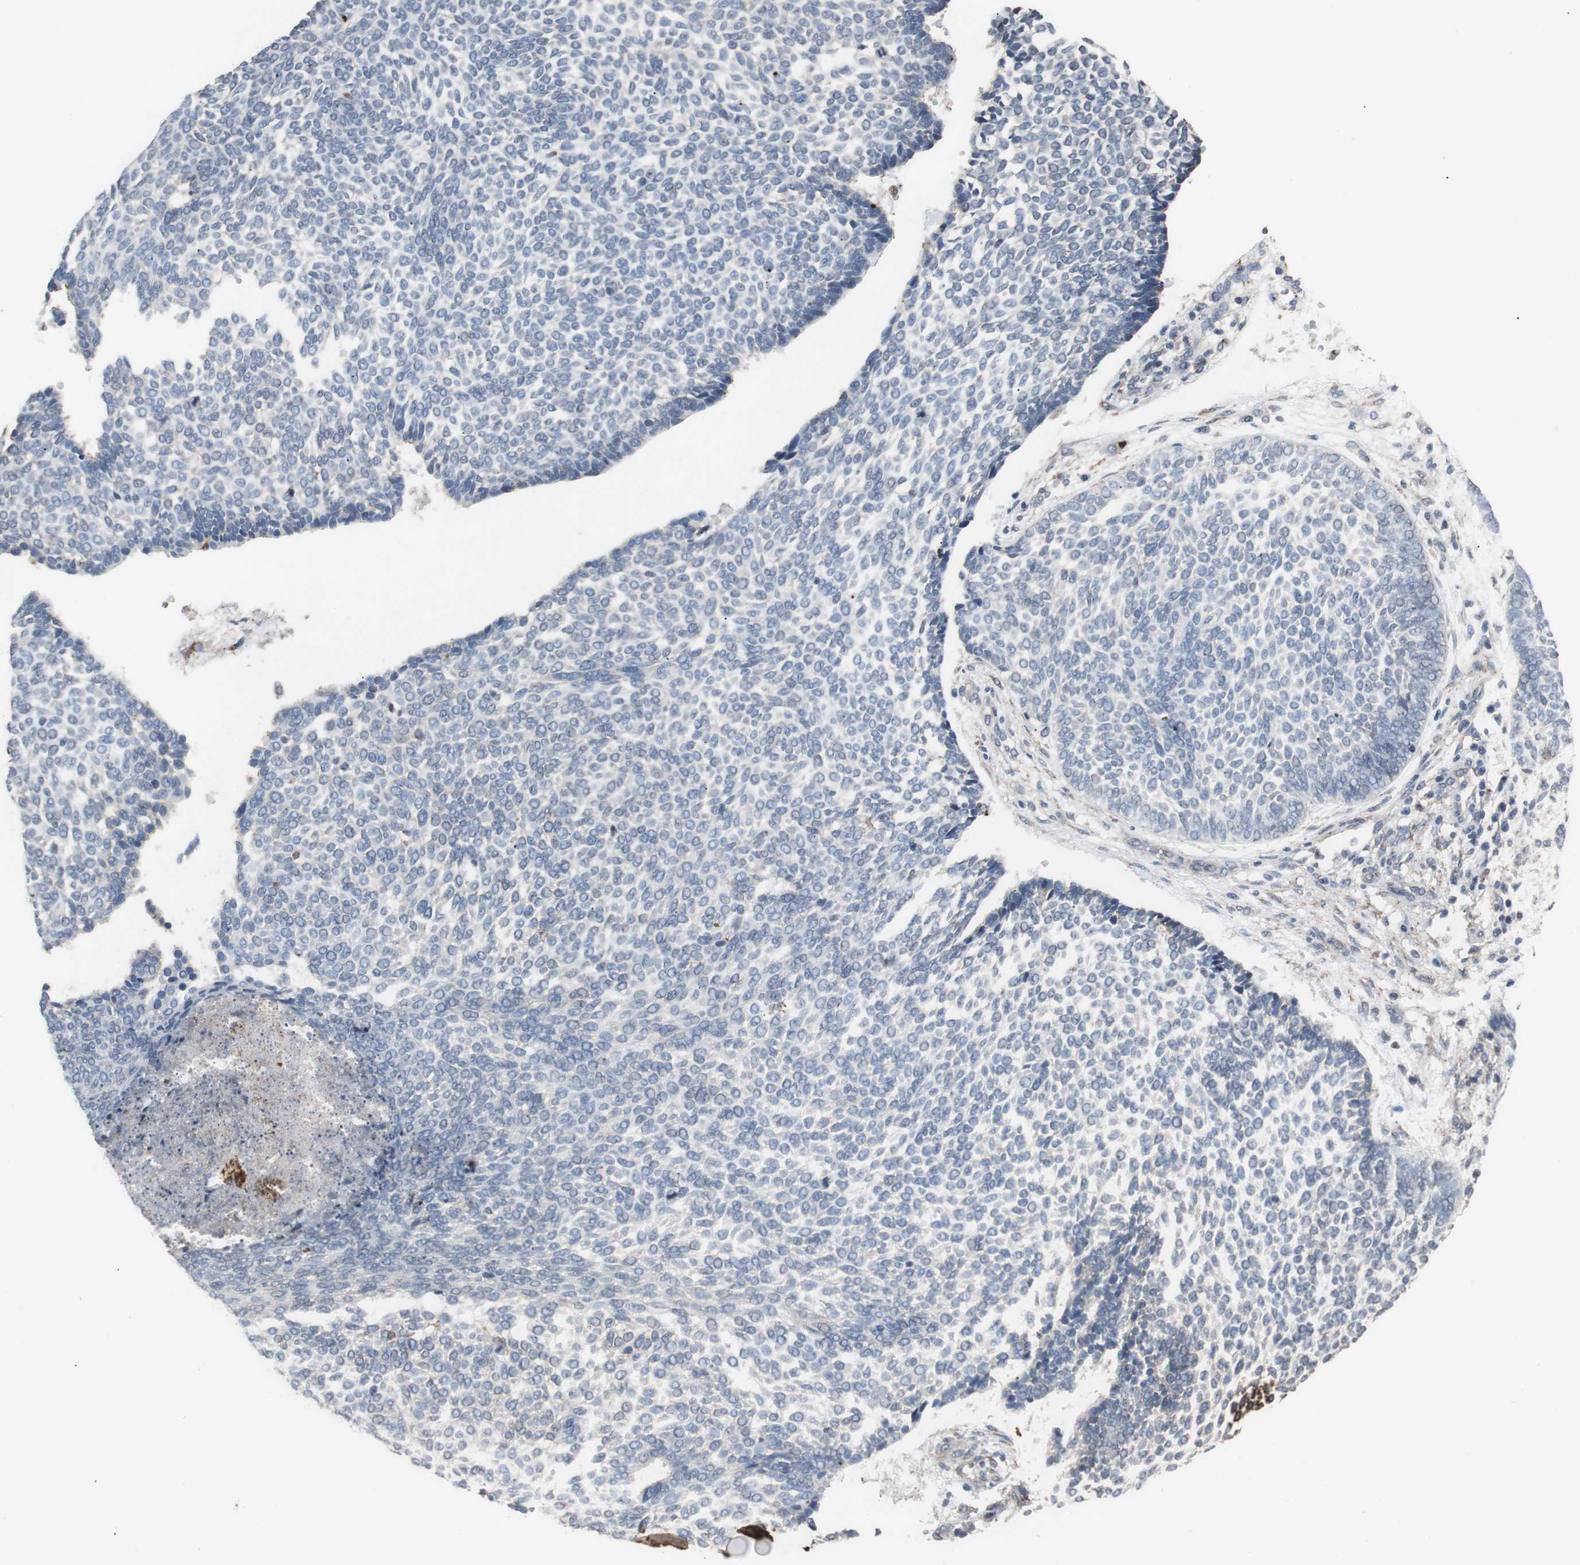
{"staining": {"intensity": "weak", "quantity": ">75%", "location": "cytoplasmic/membranous"}, "tissue": "skin cancer", "cell_type": "Tumor cells", "image_type": "cancer", "snomed": [{"axis": "morphology", "description": "Normal tissue, NOS"}, {"axis": "morphology", "description": "Basal cell carcinoma"}, {"axis": "topography", "description": "Skin"}], "caption": "Skin cancer (basal cell carcinoma) was stained to show a protein in brown. There is low levels of weak cytoplasmic/membranous expression in approximately >75% of tumor cells.", "gene": "CALU", "patient": {"sex": "male", "age": 87}}